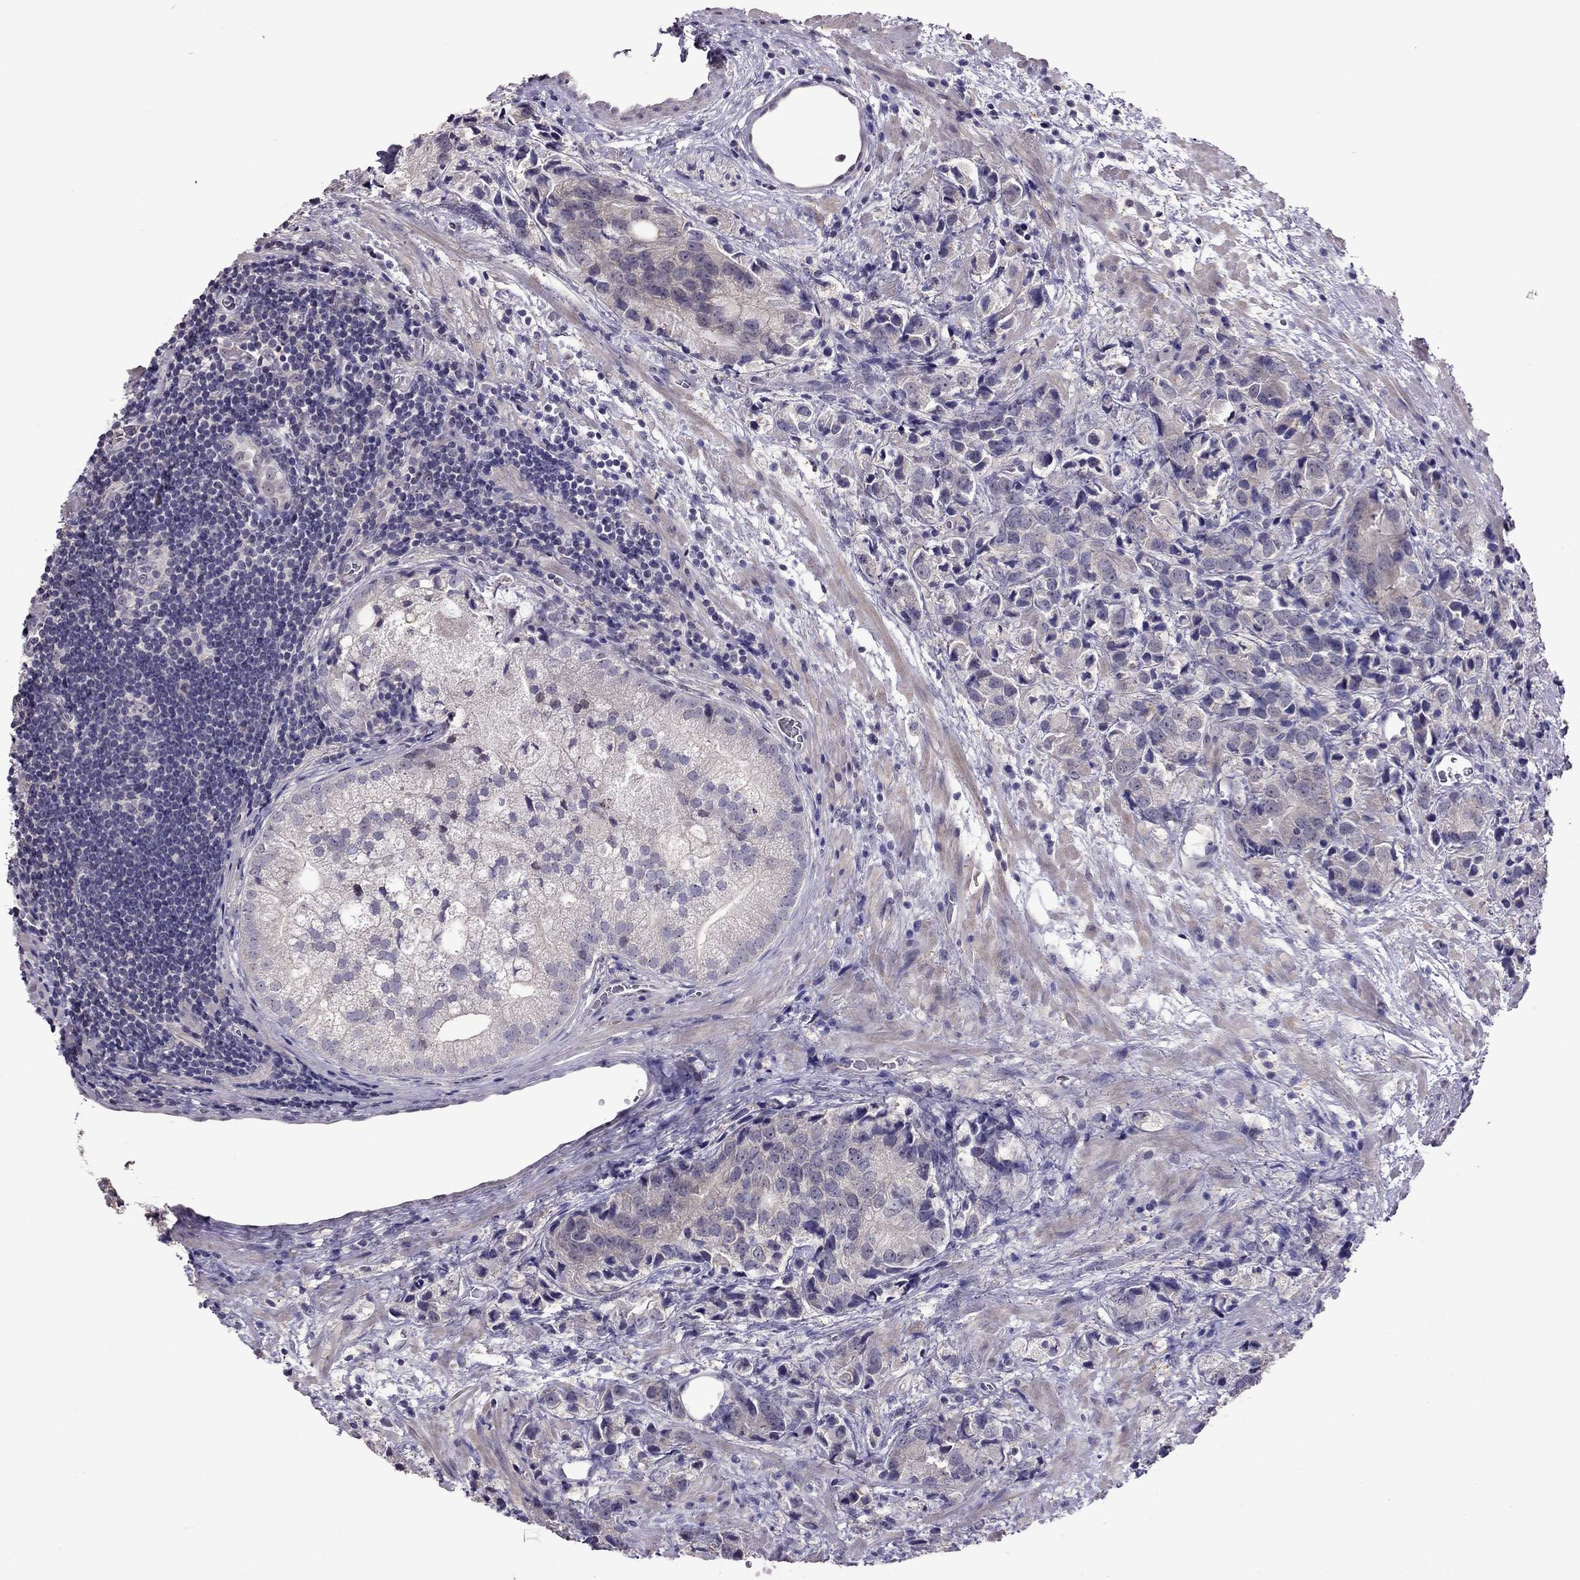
{"staining": {"intensity": "negative", "quantity": "none", "location": "none"}, "tissue": "prostate cancer", "cell_type": "Tumor cells", "image_type": "cancer", "snomed": [{"axis": "morphology", "description": "Adenocarcinoma, NOS"}, {"axis": "topography", "description": "Prostate and seminal vesicle, NOS"}], "caption": "This is an IHC photomicrograph of human prostate cancer (adenocarcinoma). There is no staining in tumor cells.", "gene": "LRRC46", "patient": {"sex": "male", "age": 63}}